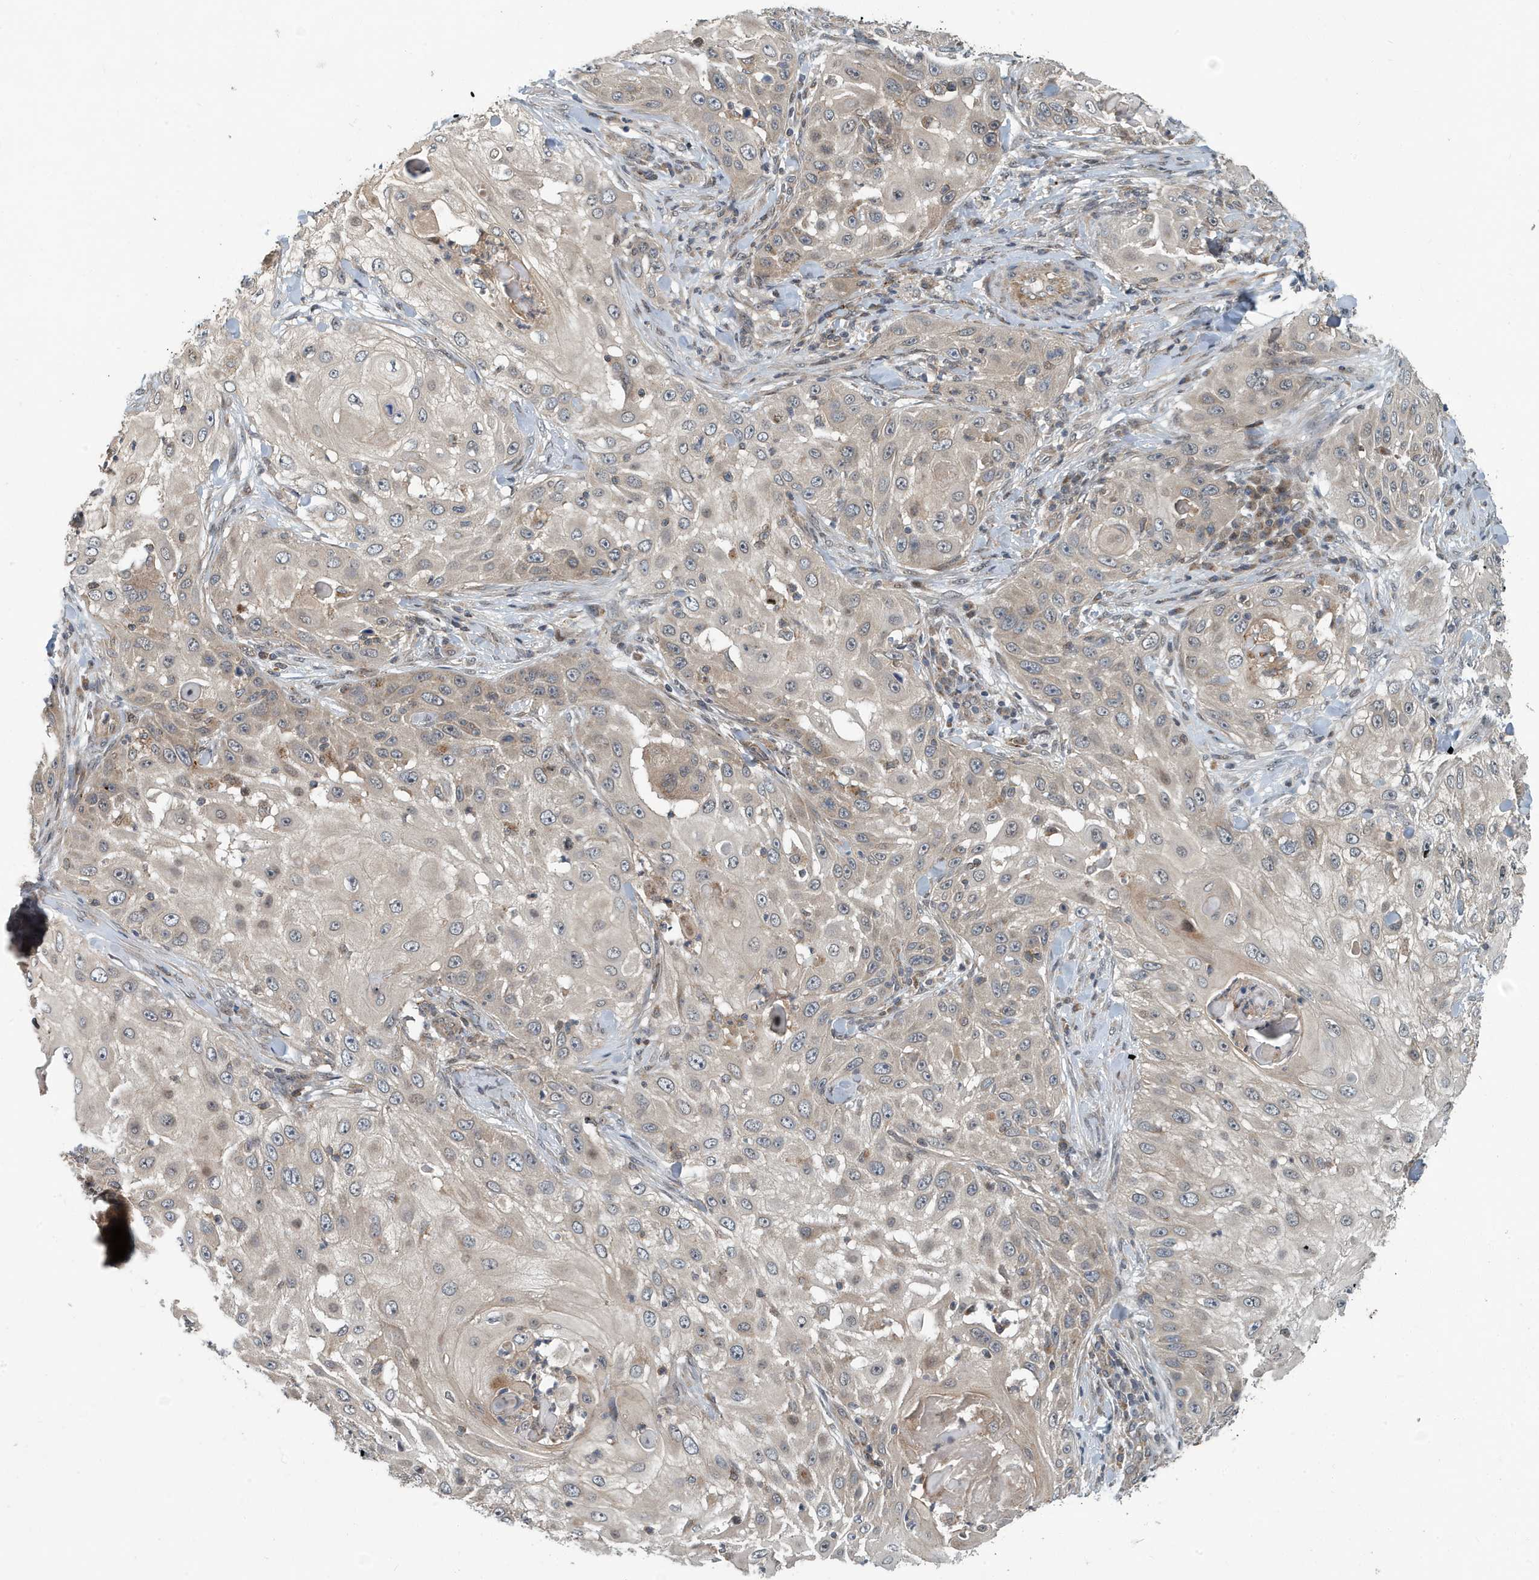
{"staining": {"intensity": "weak", "quantity": "<25%", "location": "cytoplasmic/membranous"}, "tissue": "skin cancer", "cell_type": "Tumor cells", "image_type": "cancer", "snomed": [{"axis": "morphology", "description": "Squamous cell carcinoma, NOS"}, {"axis": "topography", "description": "Skin"}], "caption": "Tumor cells are negative for brown protein staining in squamous cell carcinoma (skin).", "gene": "KIF15", "patient": {"sex": "female", "age": 44}}